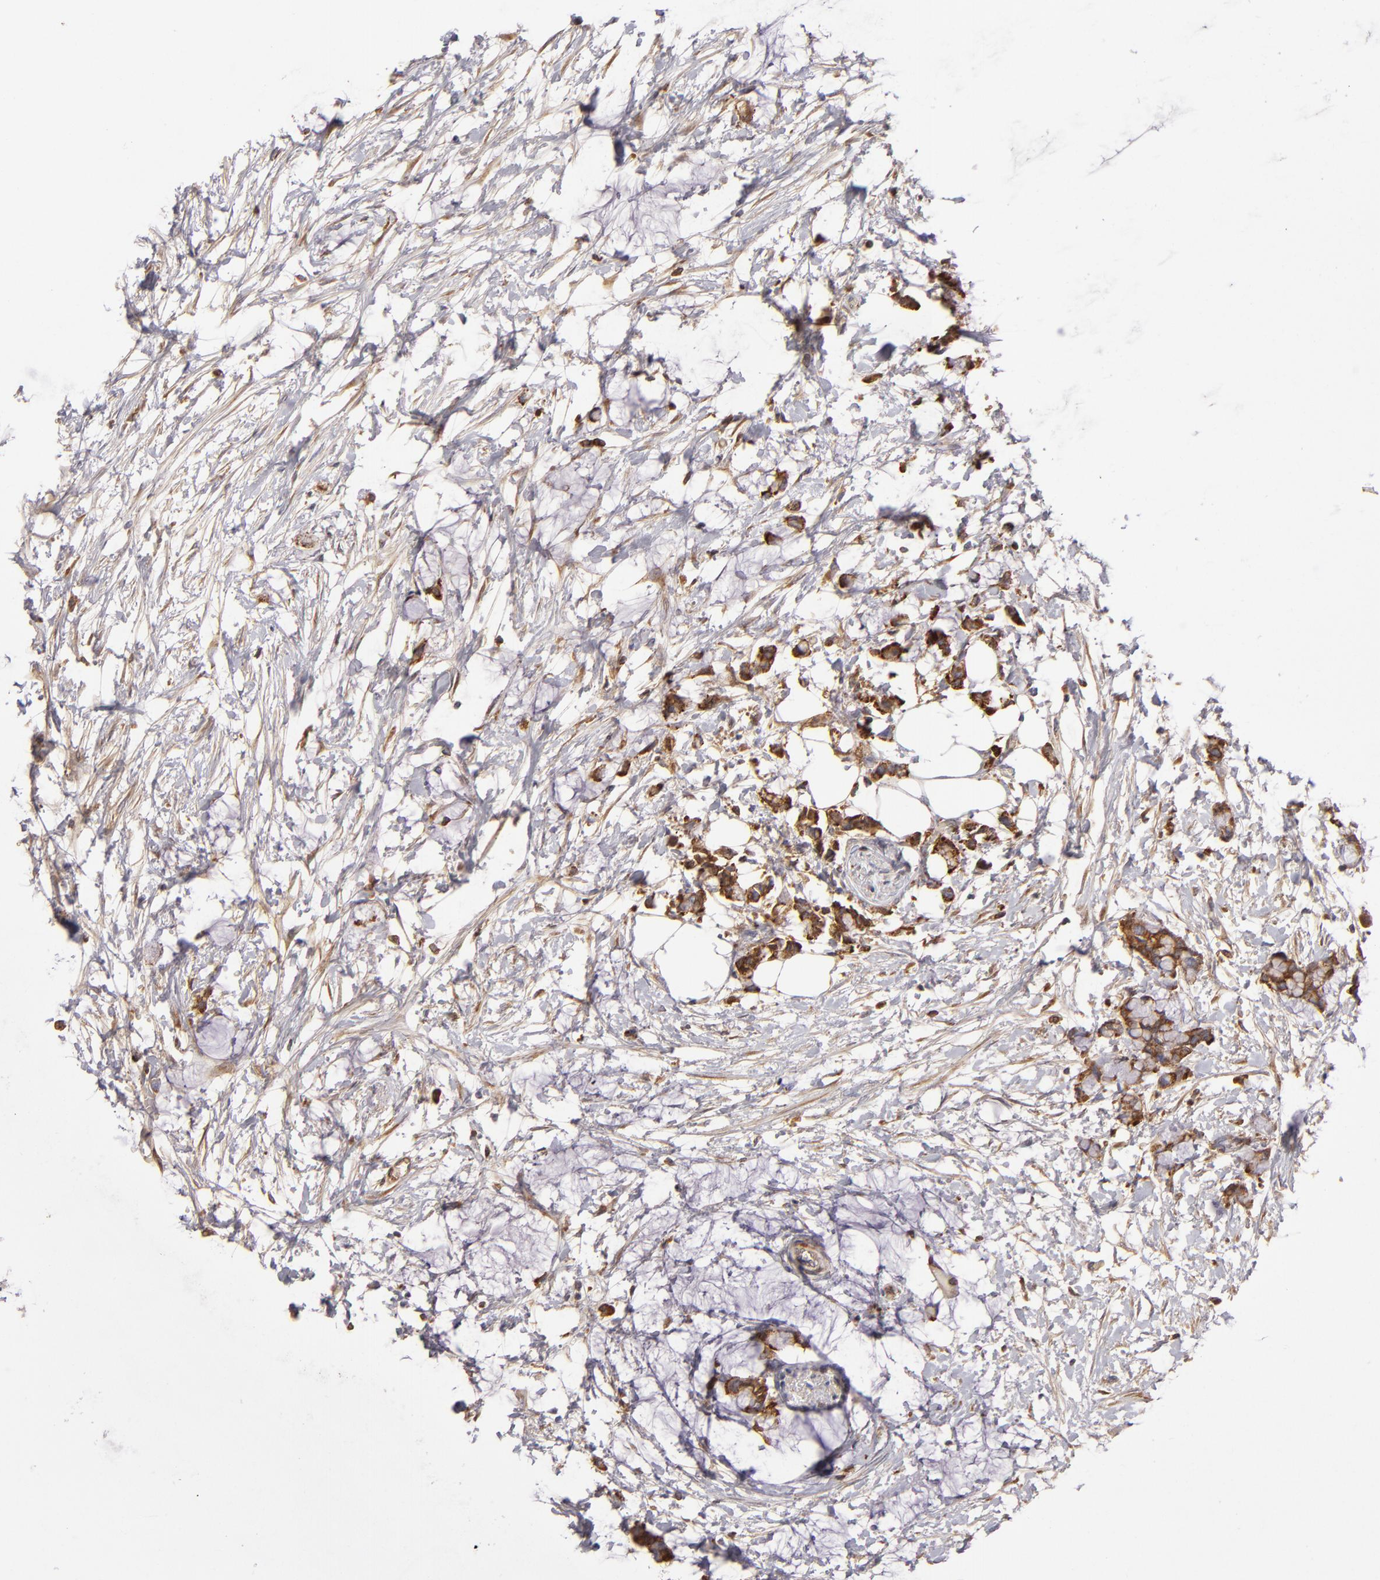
{"staining": {"intensity": "strong", "quantity": ">75%", "location": "cytoplasmic/membranous"}, "tissue": "colorectal cancer", "cell_type": "Tumor cells", "image_type": "cancer", "snomed": [{"axis": "morphology", "description": "Normal tissue, NOS"}, {"axis": "morphology", "description": "Adenocarcinoma, NOS"}, {"axis": "topography", "description": "Colon"}, {"axis": "topography", "description": "Peripheral nerve tissue"}], "caption": "Protein staining of colorectal cancer (adenocarcinoma) tissue demonstrates strong cytoplasmic/membranous expression in approximately >75% of tumor cells.", "gene": "CFB", "patient": {"sex": "male", "age": 14}}